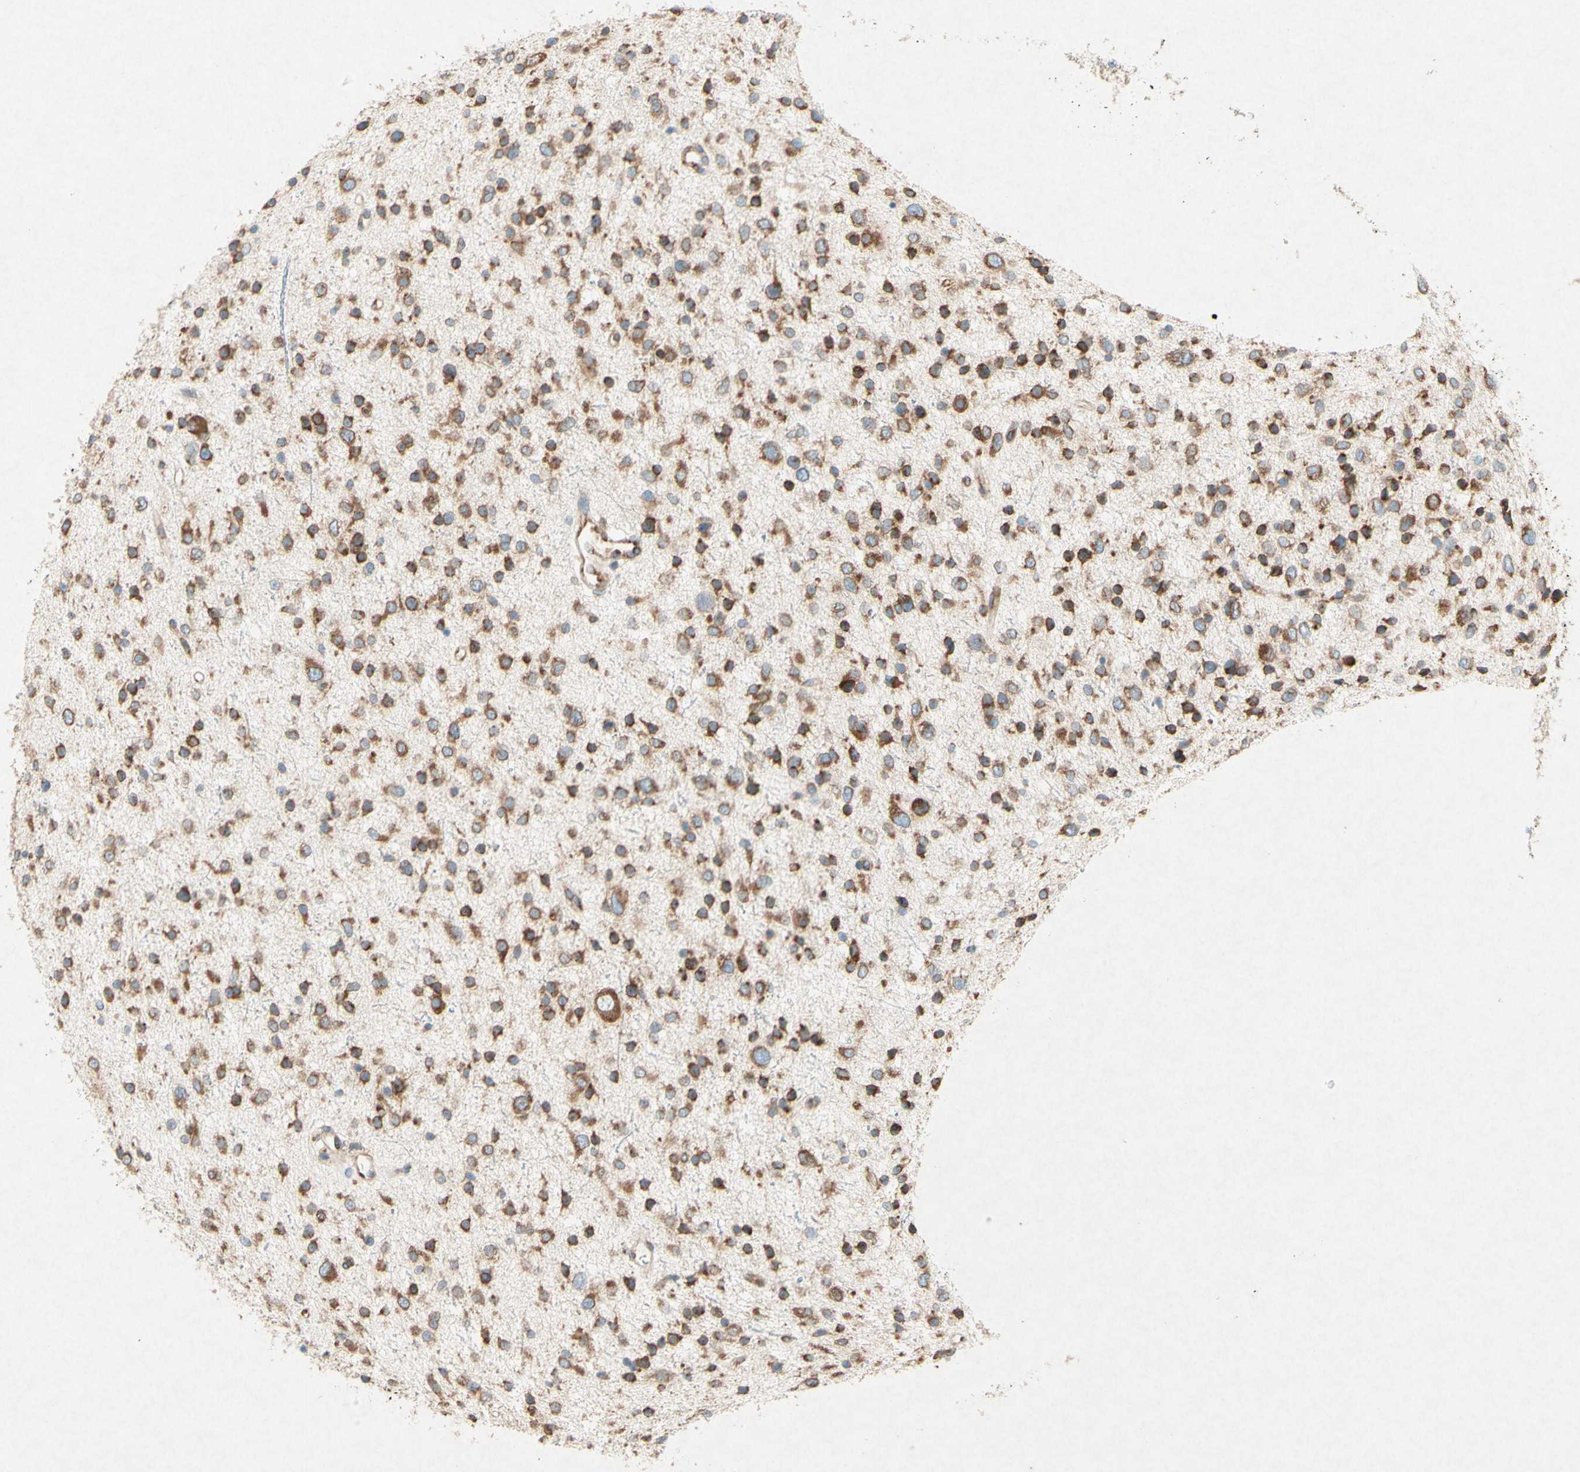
{"staining": {"intensity": "moderate", "quantity": ">75%", "location": "cytoplasmic/membranous"}, "tissue": "glioma", "cell_type": "Tumor cells", "image_type": "cancer", "snomed": [{"axis": "morphology", "description": "Glioma, malignant, Low grade"}, {"axis": "topography", "description": "Brain"}], "caption": "Low-grade glioma (malignant) stained with a brown dye displays moderate cytoplasmic/membranous positive expression in approximately >75% of tumor cells.", "gene": "PABPC1", "patient": {"sex": "female", "age": 37}}